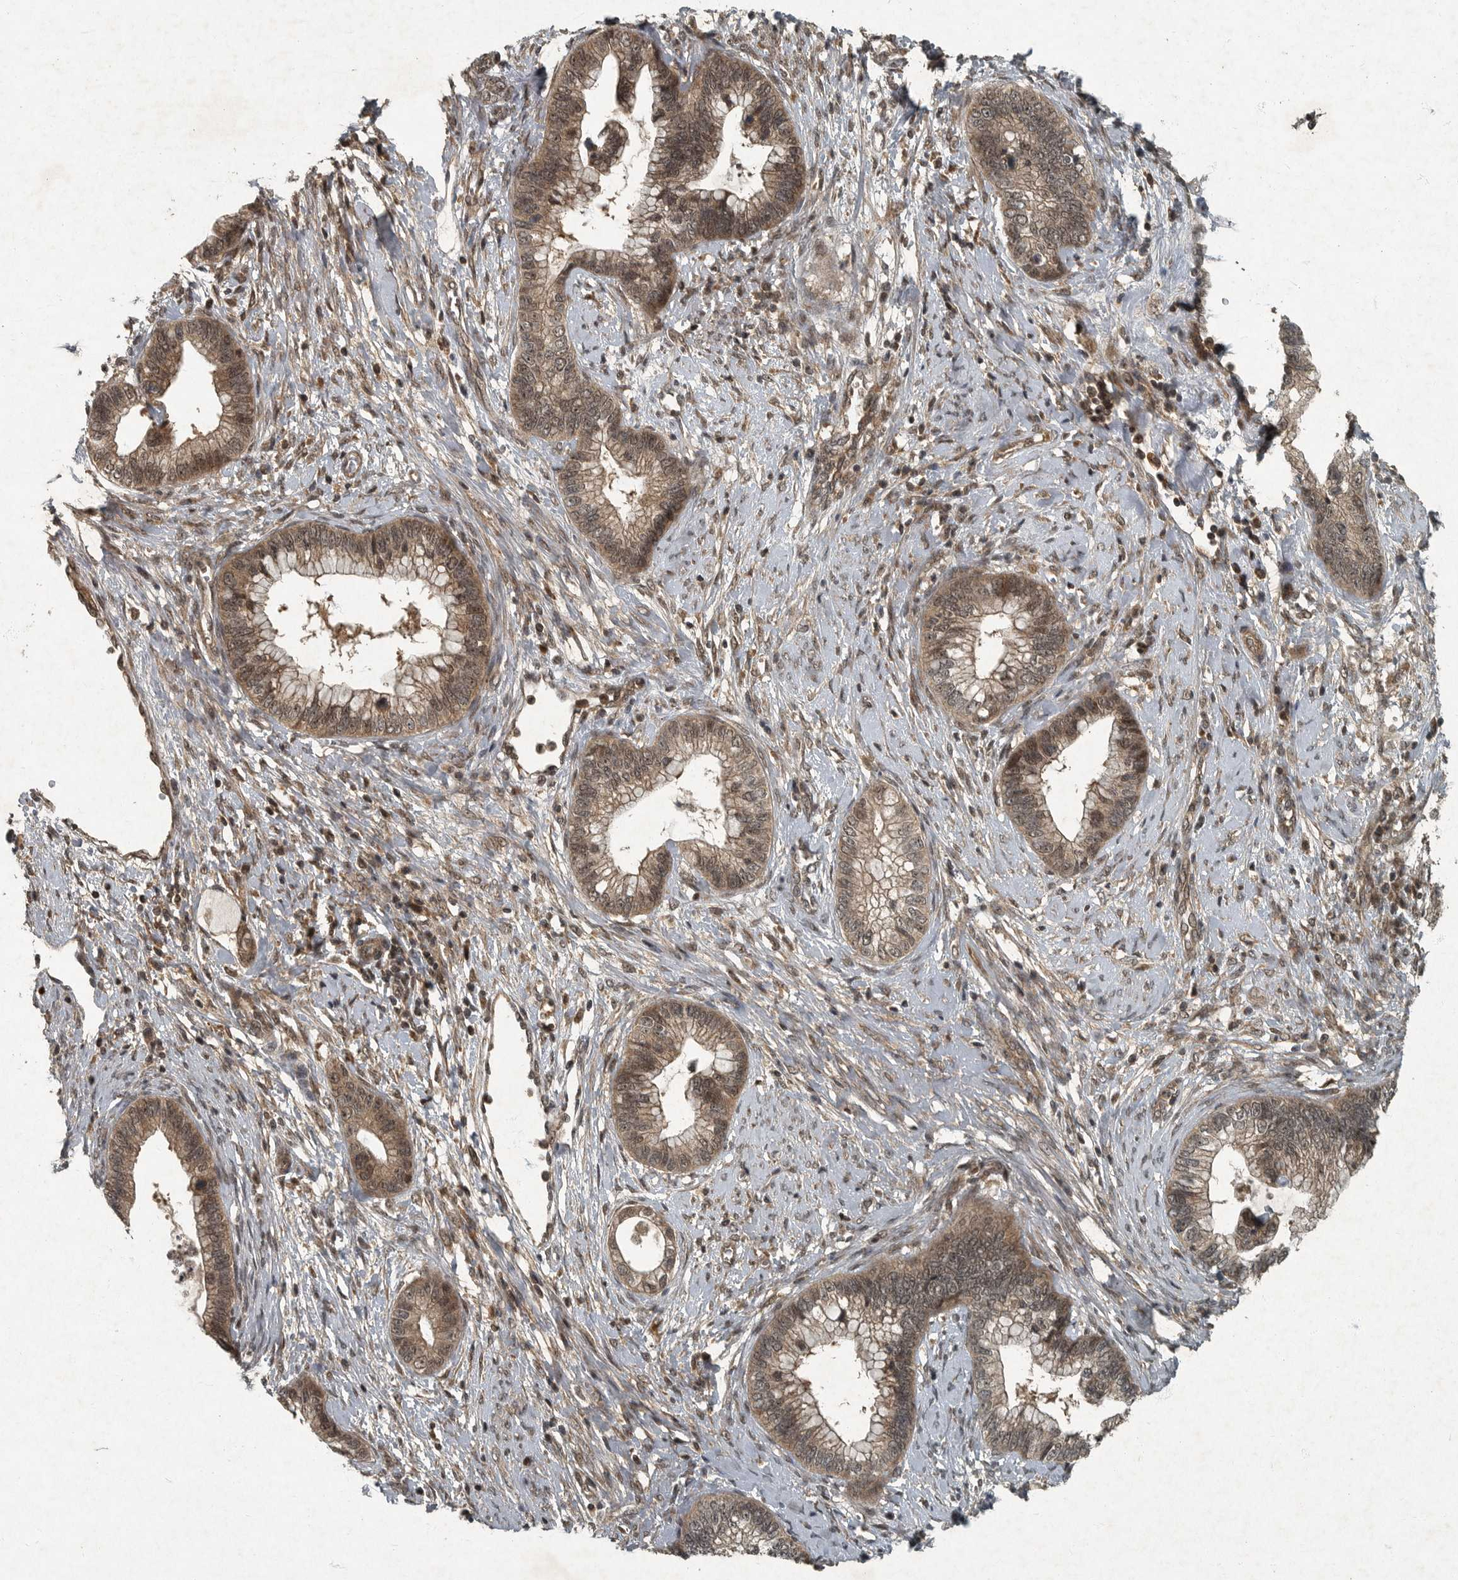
{"staining": {"intensity": "moderate", "quantity": ">75%", "location": "cytoplasmic/membranous,nuclear"}, "tissue": "cervical cancer", "cell_type": "Tumor cells", "image_type": "cancer", "snomed": [{"axis": "morphology", "description": "Adenocarcinoma, NOS"}, {"axis": "topography", "description": "Cervix"}], "caption": "An IHC image of tumor tissue is shown. Protein staining in brown highlights moderate cytoplasmic/membranous and nuclear positivity in cervical cancer within tumor cells. Ihc stains the protein of interest in brown and the nuclei are stained blue.", "gene": "FOXO1", "patient": {"sex": "female", "age": 44}}